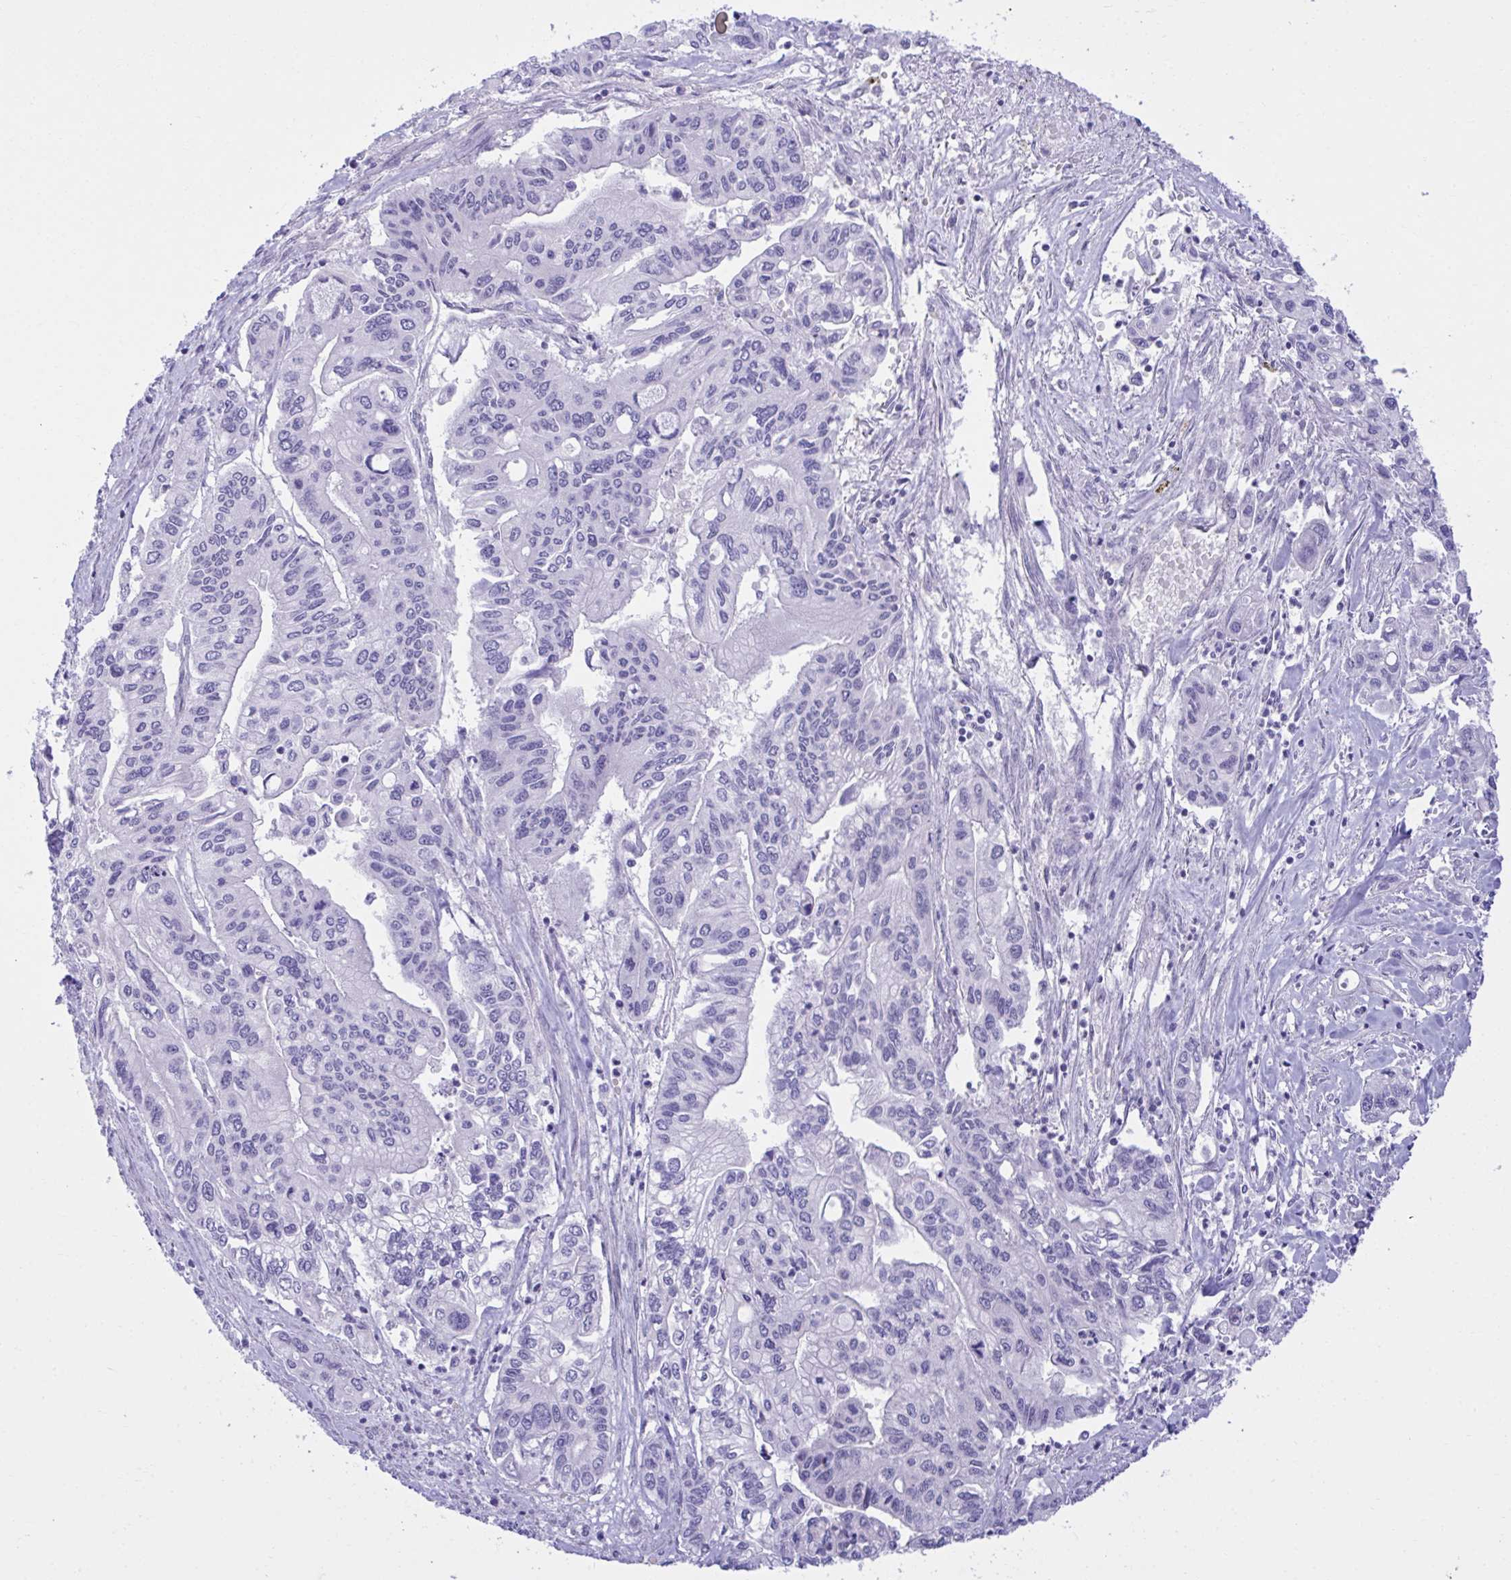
{"staining": {"intensity": "negative", "quantity": "none", "location": "none"}, "tissue": "pancreatic cancer", "cell_type": "Tumor cells", "image_type": "cancer", "snomed": [{"axis": "morphology", "description": "Adenocarcinoma, NOS"}, {"axis": "topography", "description": "Pancreas"}], "caption": "Immunohistochemical staining of human pancreatic adenocarcinoma demonstrates no significant staining in tumor cells.", "gene": "PGM2L1", "patient": {"sex": "male", "age": 62}}